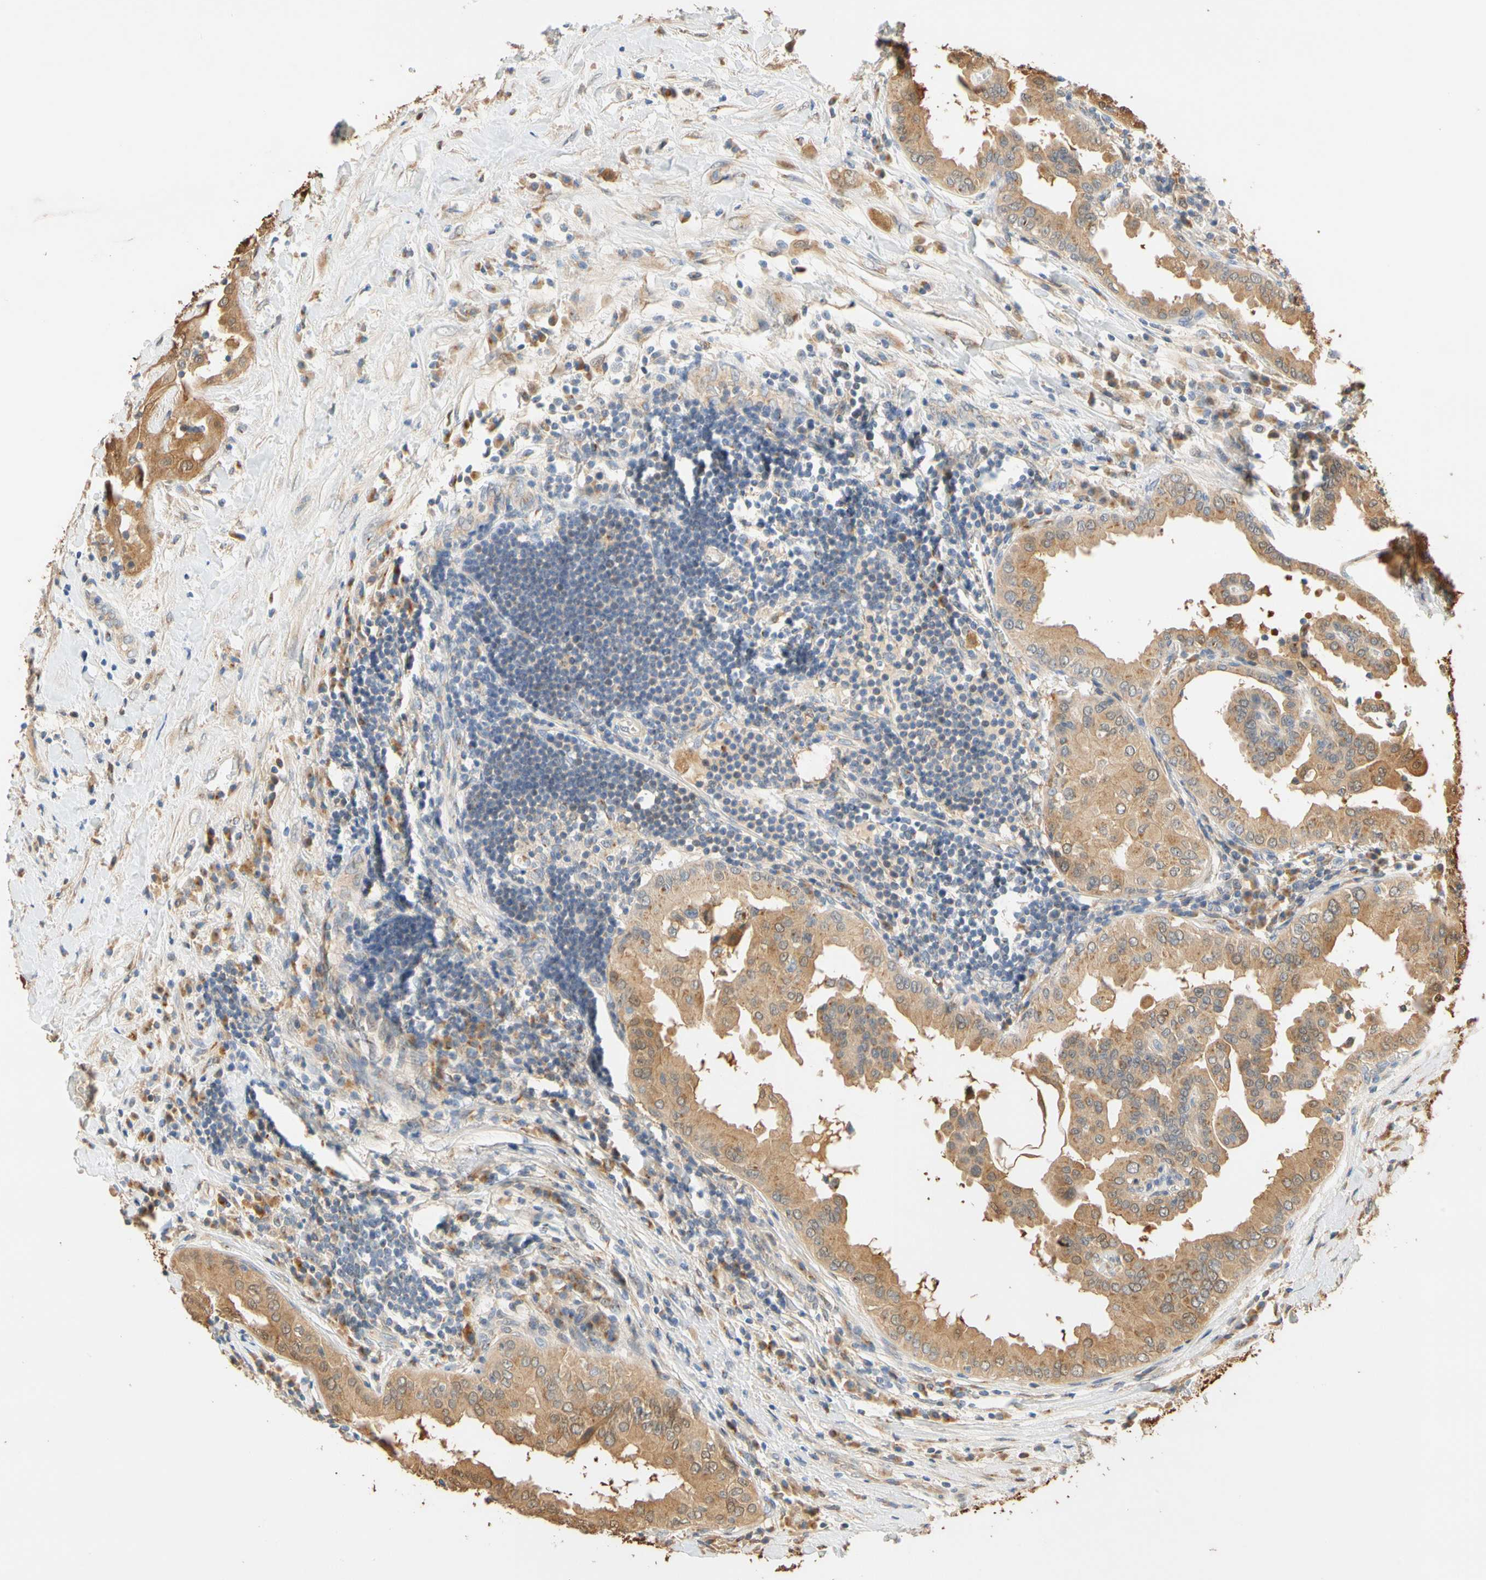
{"staining": {"intensity": "moderate", "quantity": ">75%", "location": "cytoplasmic/membranous"}, "tissue": "thyroid cancer", "cell_type": "Tumor cells", "image_type": "cancer", "snomed": [{"axis": "morphology", "description": "Papillary adenocarcinoma, NOS"}, {"axis": "topography", "description": "Thyroid gland"}], "caption": "A medium amount of moderate cytoplasmic/membranous expression is identified in approximately >75% of tumor cells in thyroid cancer (papillary adenocarcinoma) tissue.", "gene": "GPSM2", "patient": {"sex": "male", "age": 33}}